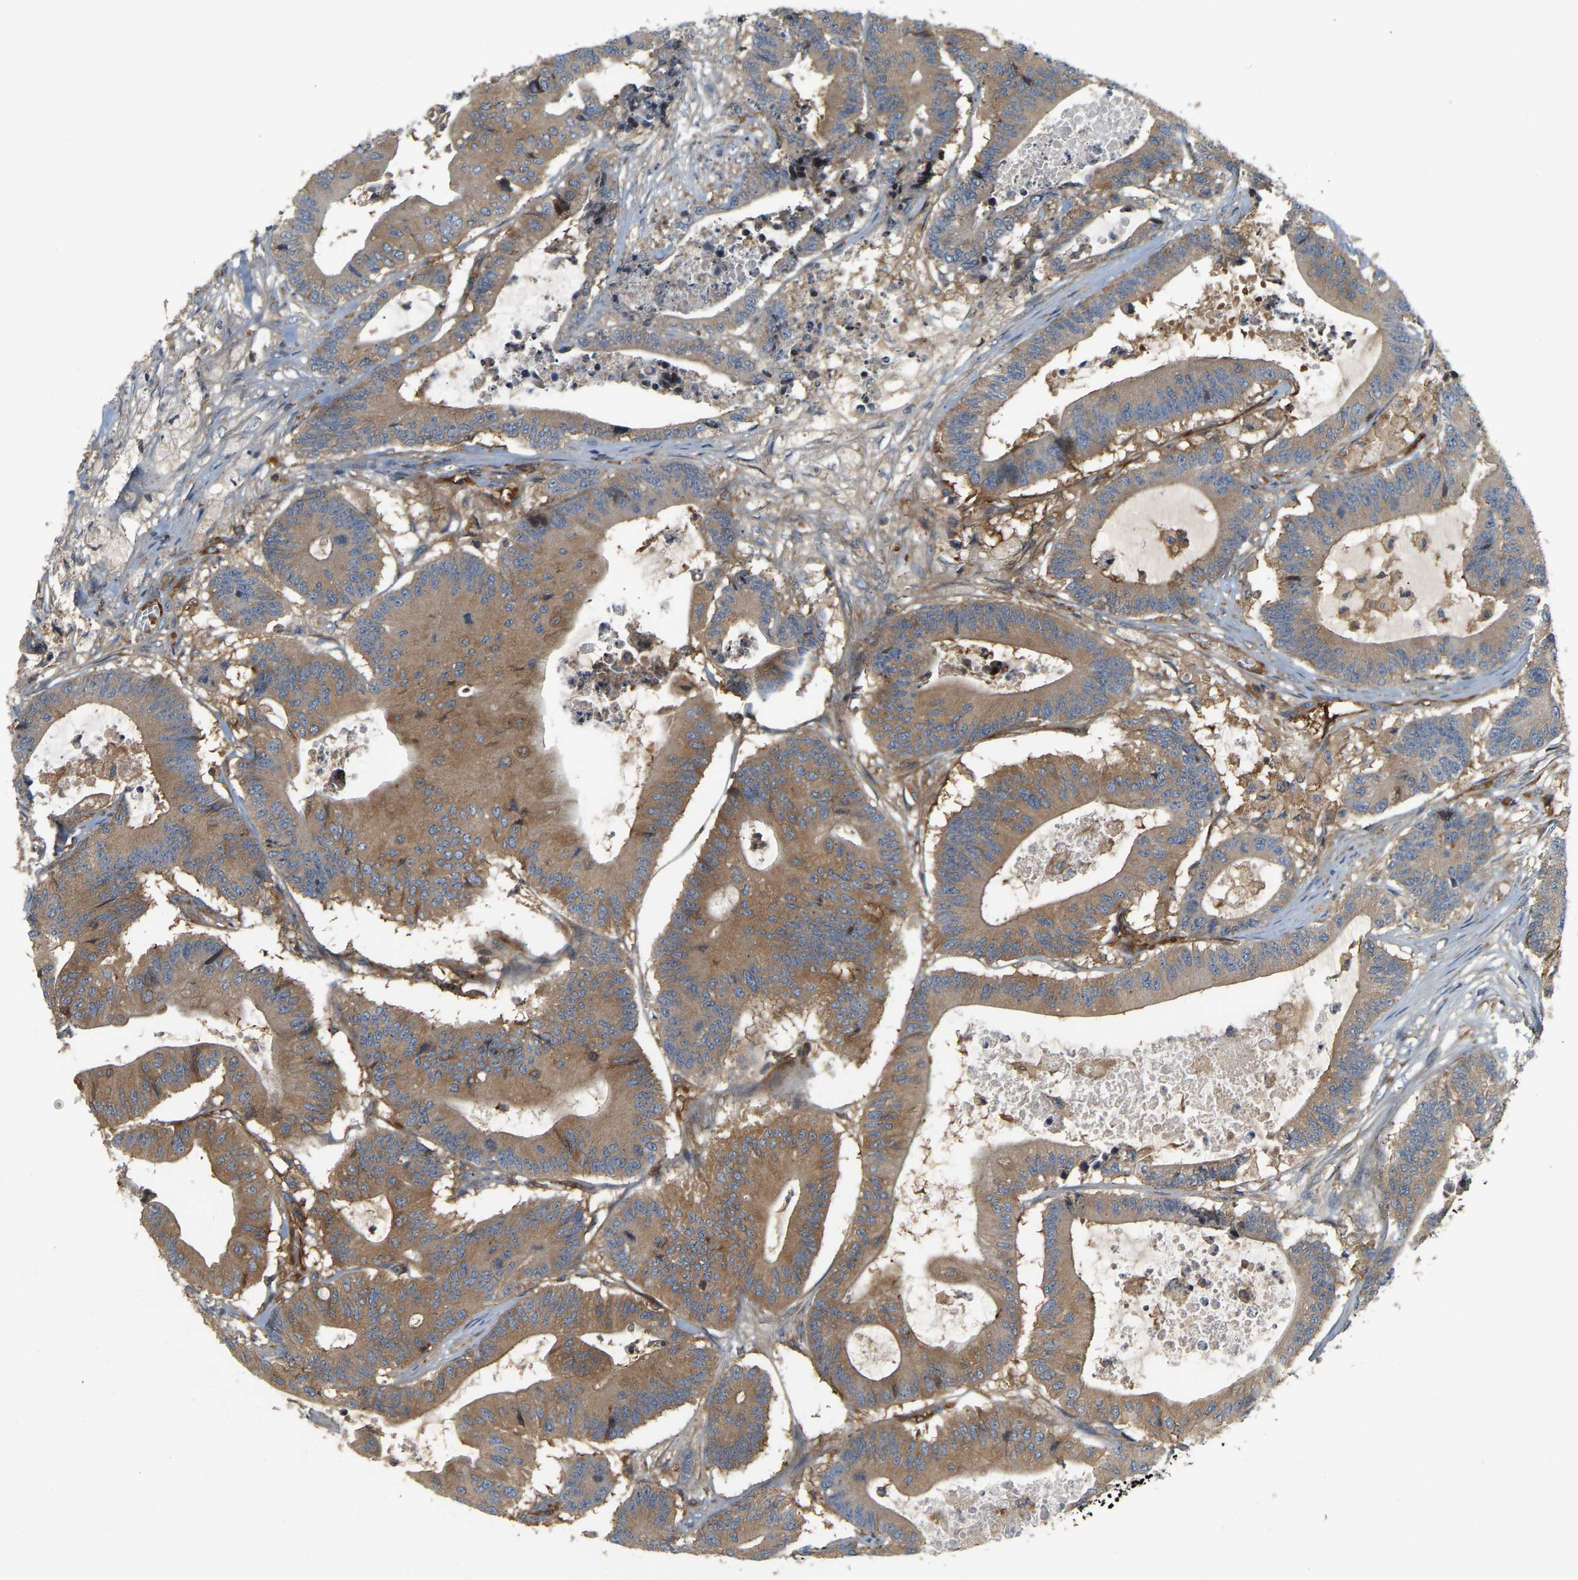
{"staining": {"intensity": "moderate", "quantity": ">75%", "location": "cytoplasmic/membranous"}, "tissue": "colorectal cancer", "cell_type": "Tumor cells", "image_type": "cancer", "snomed": [{"axis": "morphology", "description": "Adenocarcinoma, NOS"}, {"axis": "topography", "description": "Colon"}], "caption": "Colorectal cancer was stained to show a protein in brown. There is medium levels of moderate cytoplasmic/membranous positivity in about >75% of tumor cells.", "gene": "AKAP13", "patient": {"sex": "female", "age": 84}}